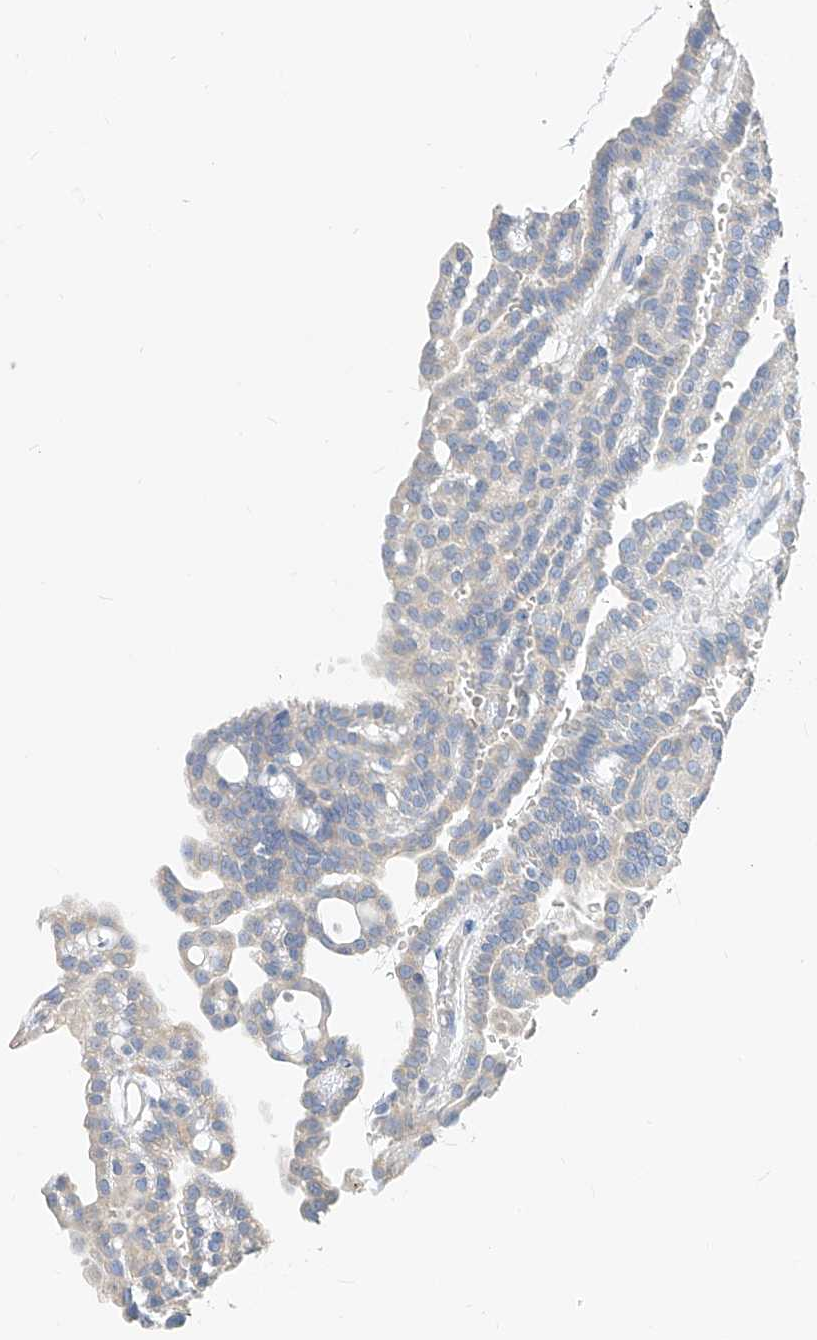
{"staining": {"intensity": "negative", "quantity": "none", "location": "none"}, "tissue": "renal cancer", "cell_type": "Tumor cells", "image_type": "cancer", "snomed": [{"axis": "morphology", "description": "Adenocarcinoma, NOS"}, {"axis": "topography", "description": "Kidney"}], "caption": "The photomicrograph exhibits no staining of tumor cells in renal adenocarcinoma.", "gene": "ZZEF1", "patient": {"sex": "male", "age": 63}}